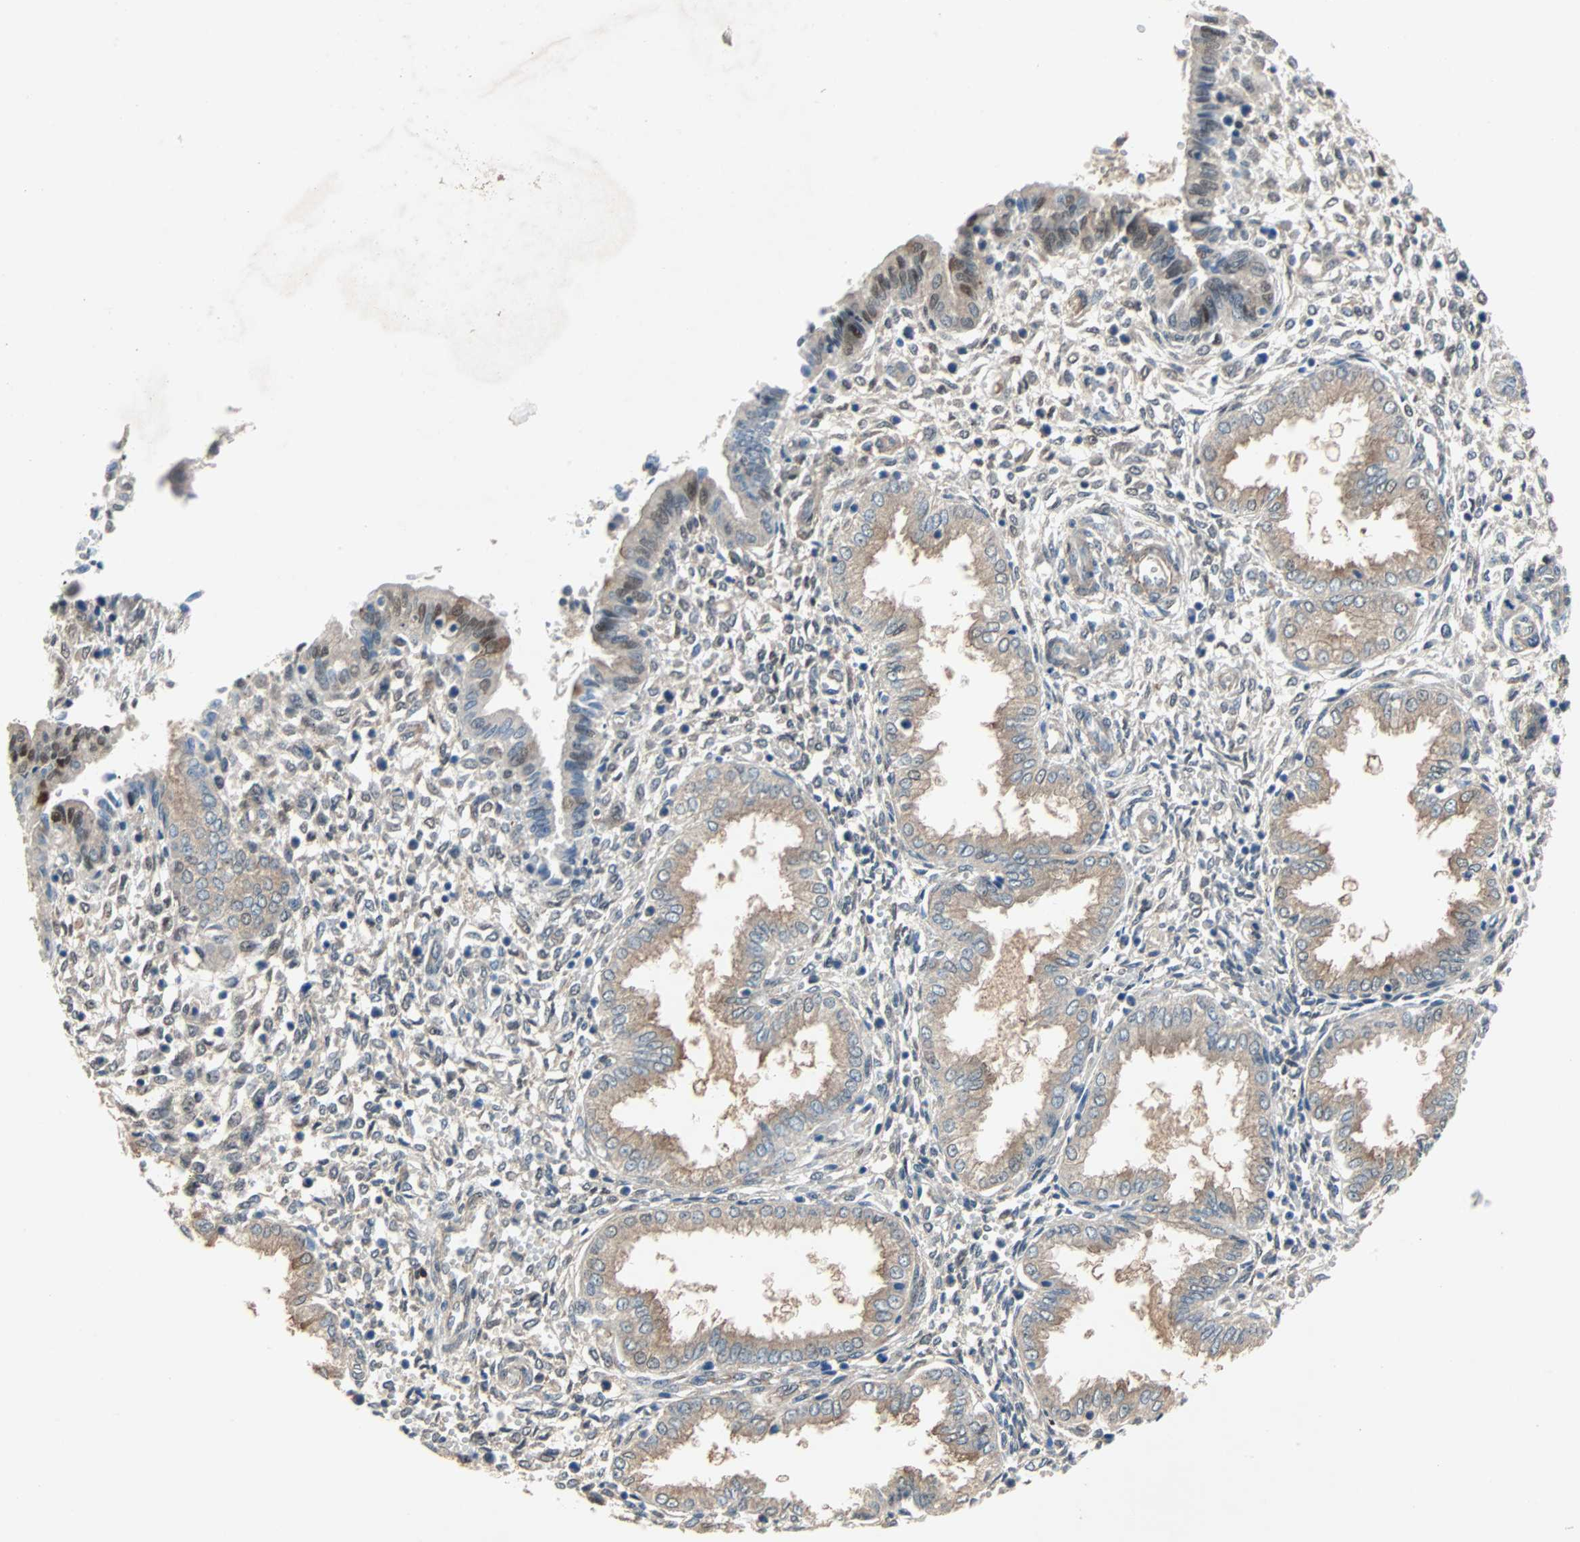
{"staining": {"intensity": "weak", "quantity": ">75%", "location": "cytoplasmic/membranous"}, "tissue": "endometrium", "cell_type": "Cells in endometrial stroma", "image_type": "normal", "snomed": [{"axis": "morphology", "description": "Normal tissue, NOS"}, {"axis": "topography", "description": "Endometrium"}], "caption": "A brown stain highlights weak cytoplasmic/membranous positivity of a protein in cells in endometrial stroma of unremarkable human endometrium. The staining is performed using DAB brown chromogen to label protein expression. The nuclei are counter-stained blue using hematoxylin.", "gene": "TNFRSF12A", "patient": {"sex": "female", "age": 33}}